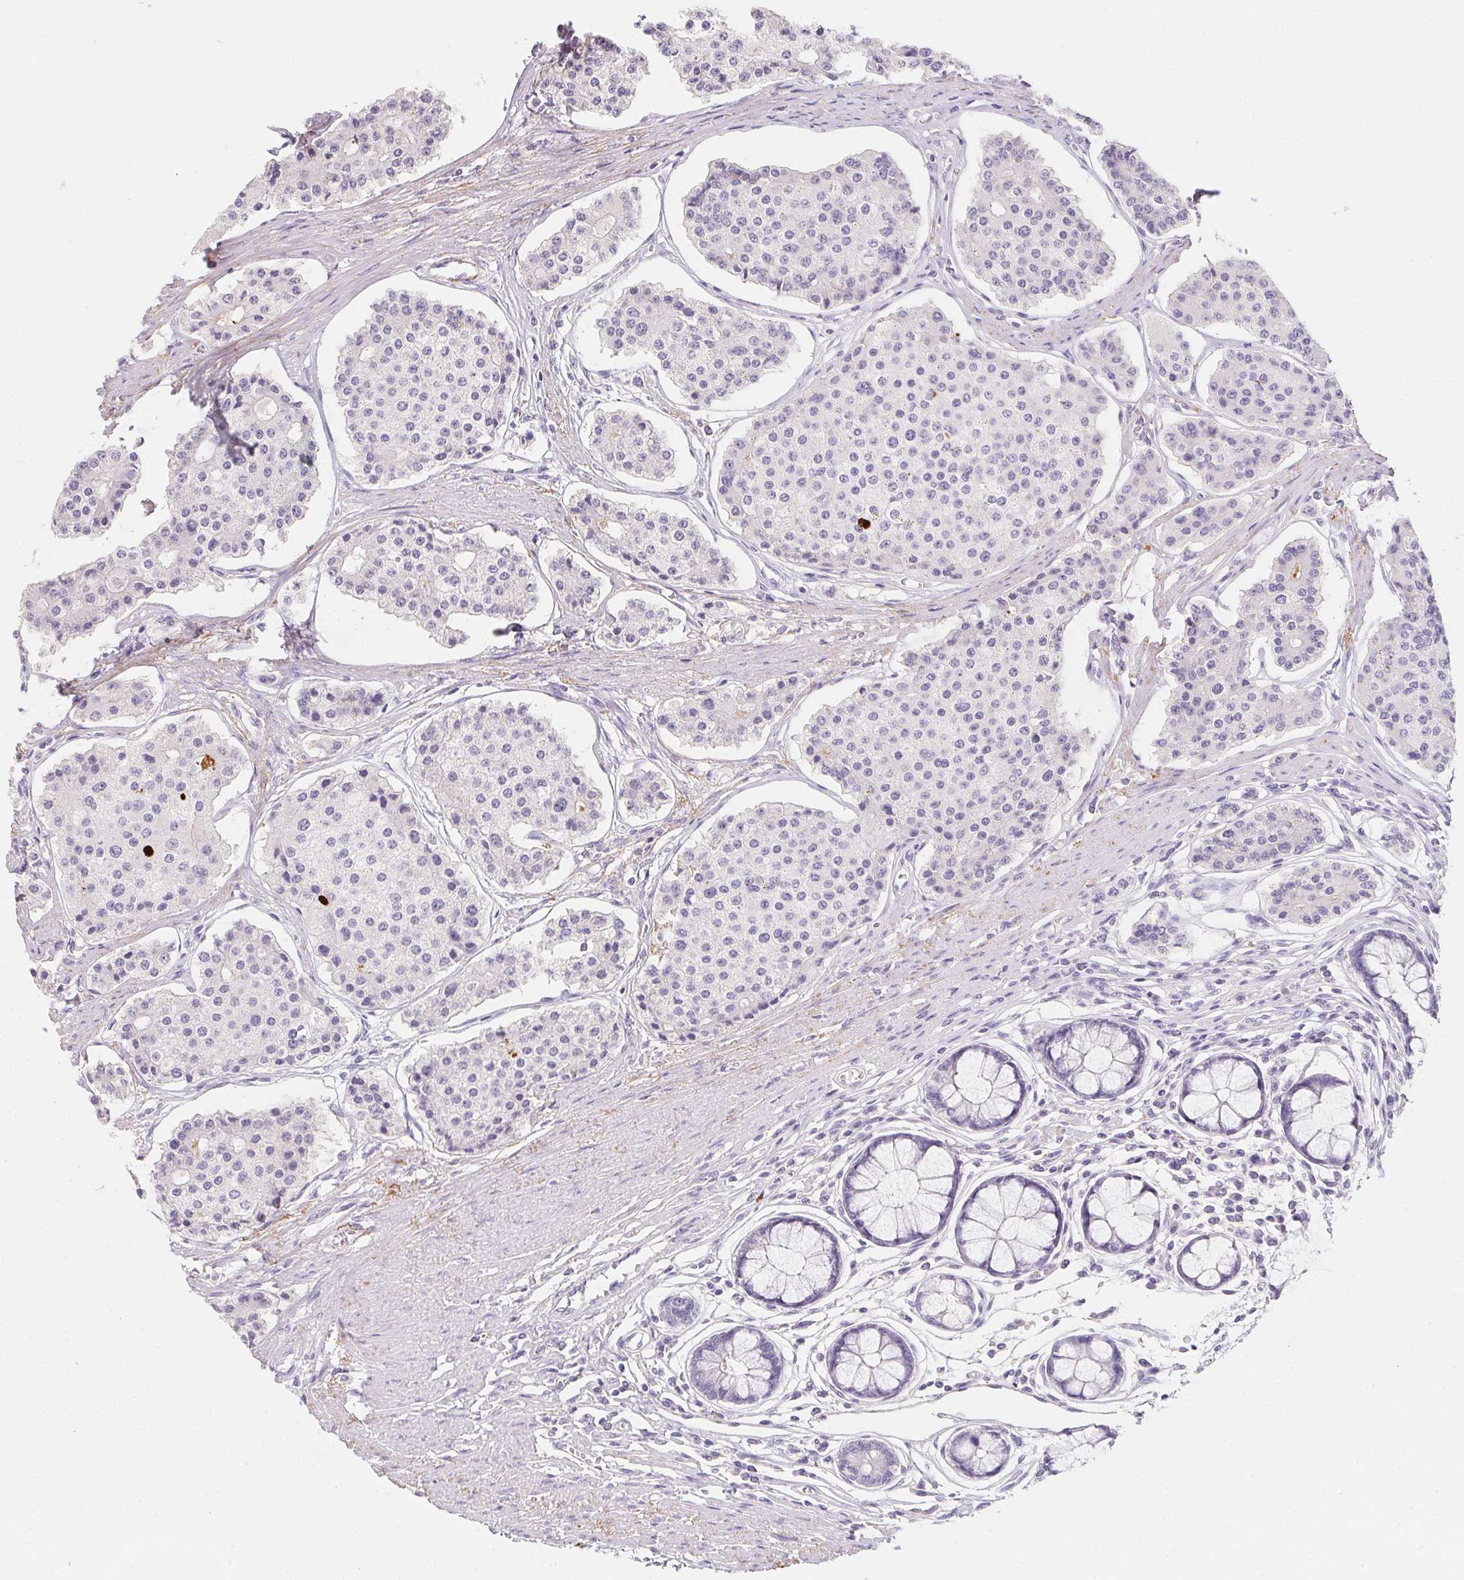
{"staining": {"intensity": "negative", "quantity": "none", "location": "none"}, "tissue": "carcinoid", "cell_type": "Tumor cells", "image_type": "cancer", "snomed": [{"axis": "morphology", "description": "Carcinoid, malignant, NOS"}, {"axis": "topography", "description": "Small intestine"}], "caption": "Tumor cells show no significant protein positivity in carcinoid. (DAB (3,3'-diaminobenzidine) immunohistochemistry (IHC), high magnification).", "gene": "MYL4", "patient": {"sex": "female", "age": 65}}